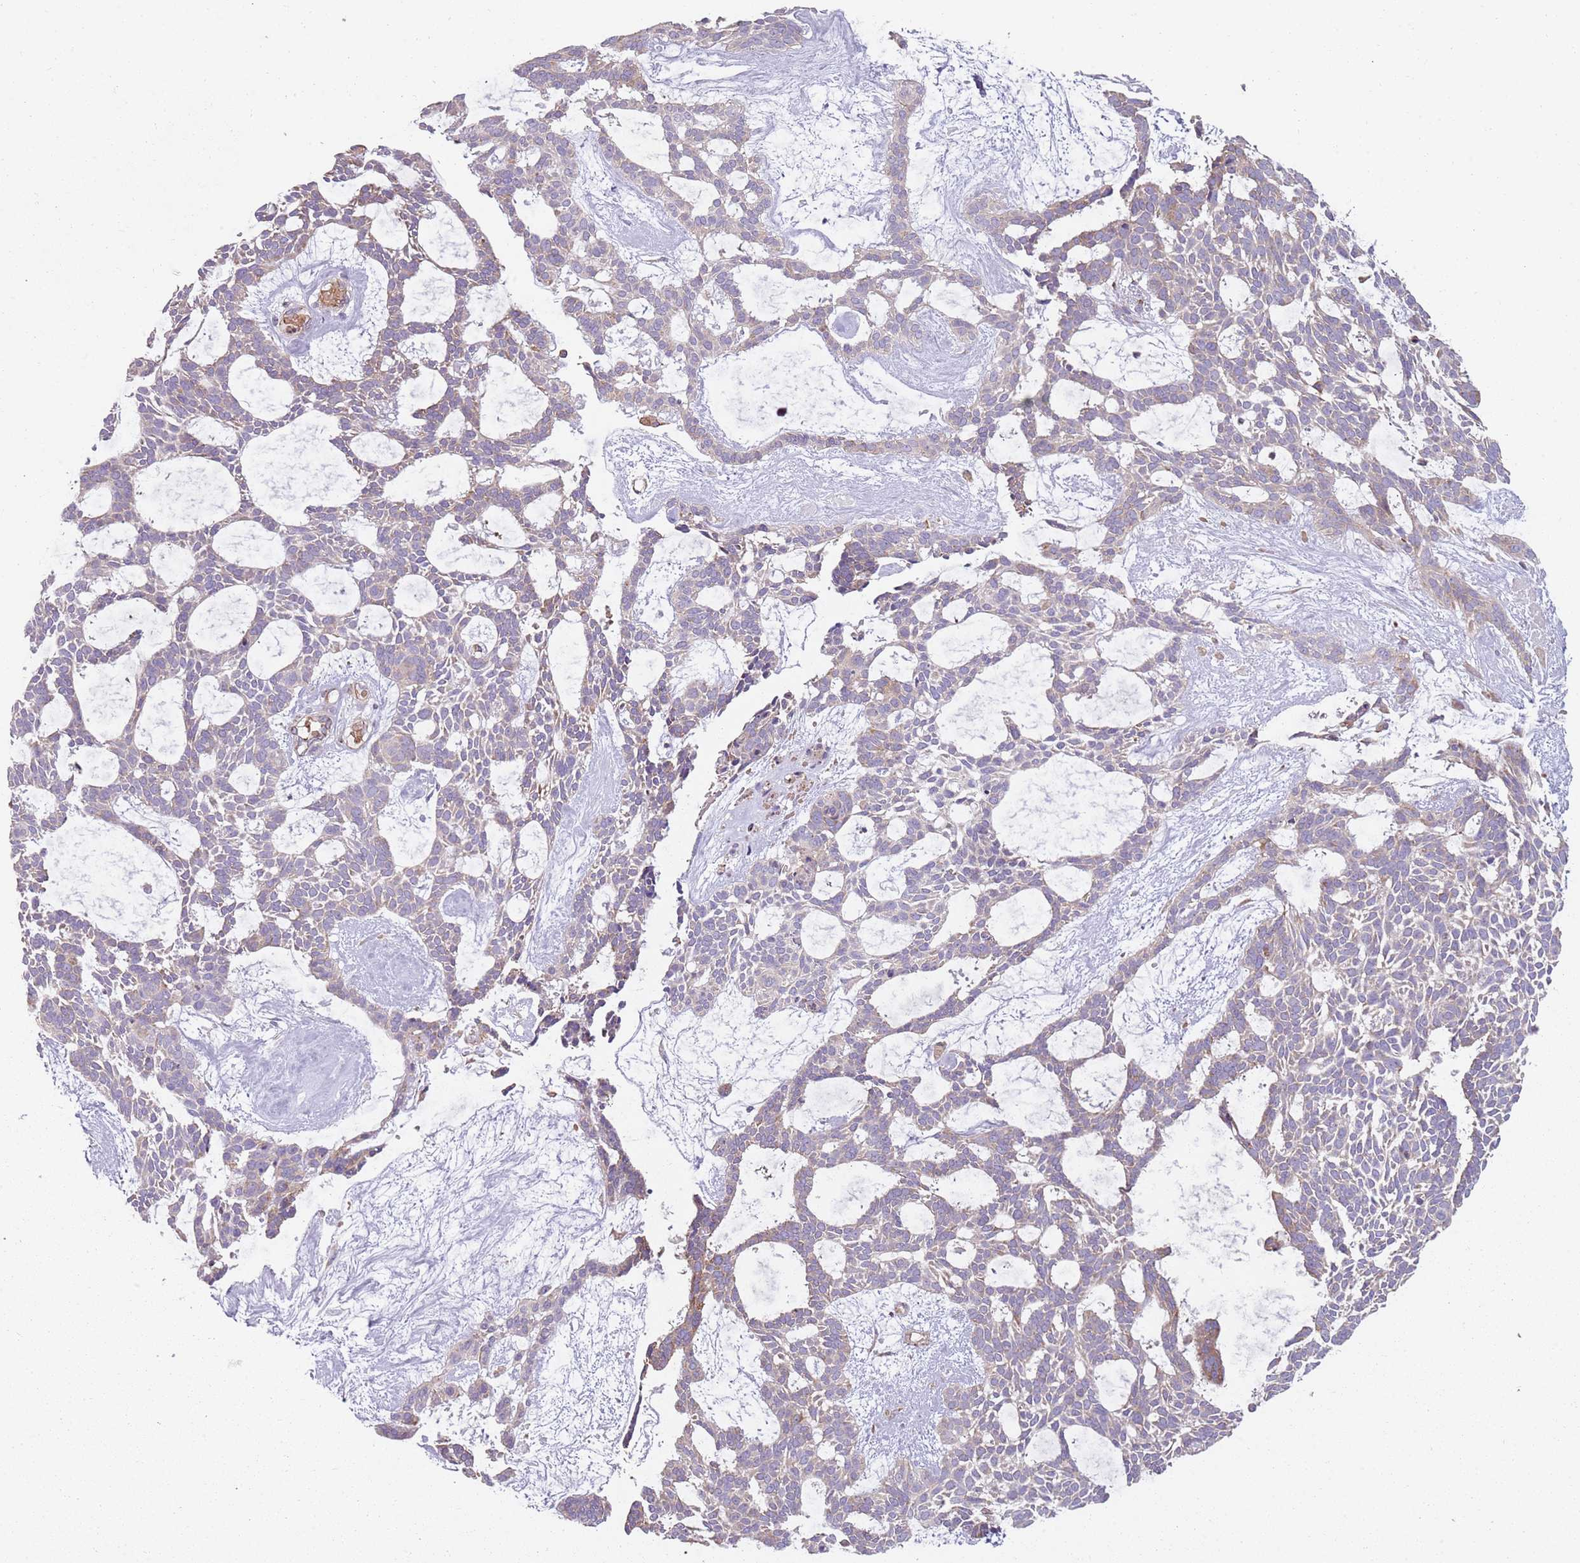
{"staining": {"intensity": "moderate", "quantity": "<25%", "location": "cytoplasmic/membranous"}, "tissue": "skin cancer", "cell_type": "Tumor cells", "image_type": "cancer", "snomed": [{"axis": "morphology", "description": "Basal cell carcinoma"}, {"axis": "topography", "description": "Skin"}], "caption": "Protein analysis of skin cancer (basal cell carcinoma) tissue shows moderate cytoplasmic/membranous staining in about <25% of tumor cells.", "gene": "SPATA2", "patient": {"sex": "male", "age": 61}}